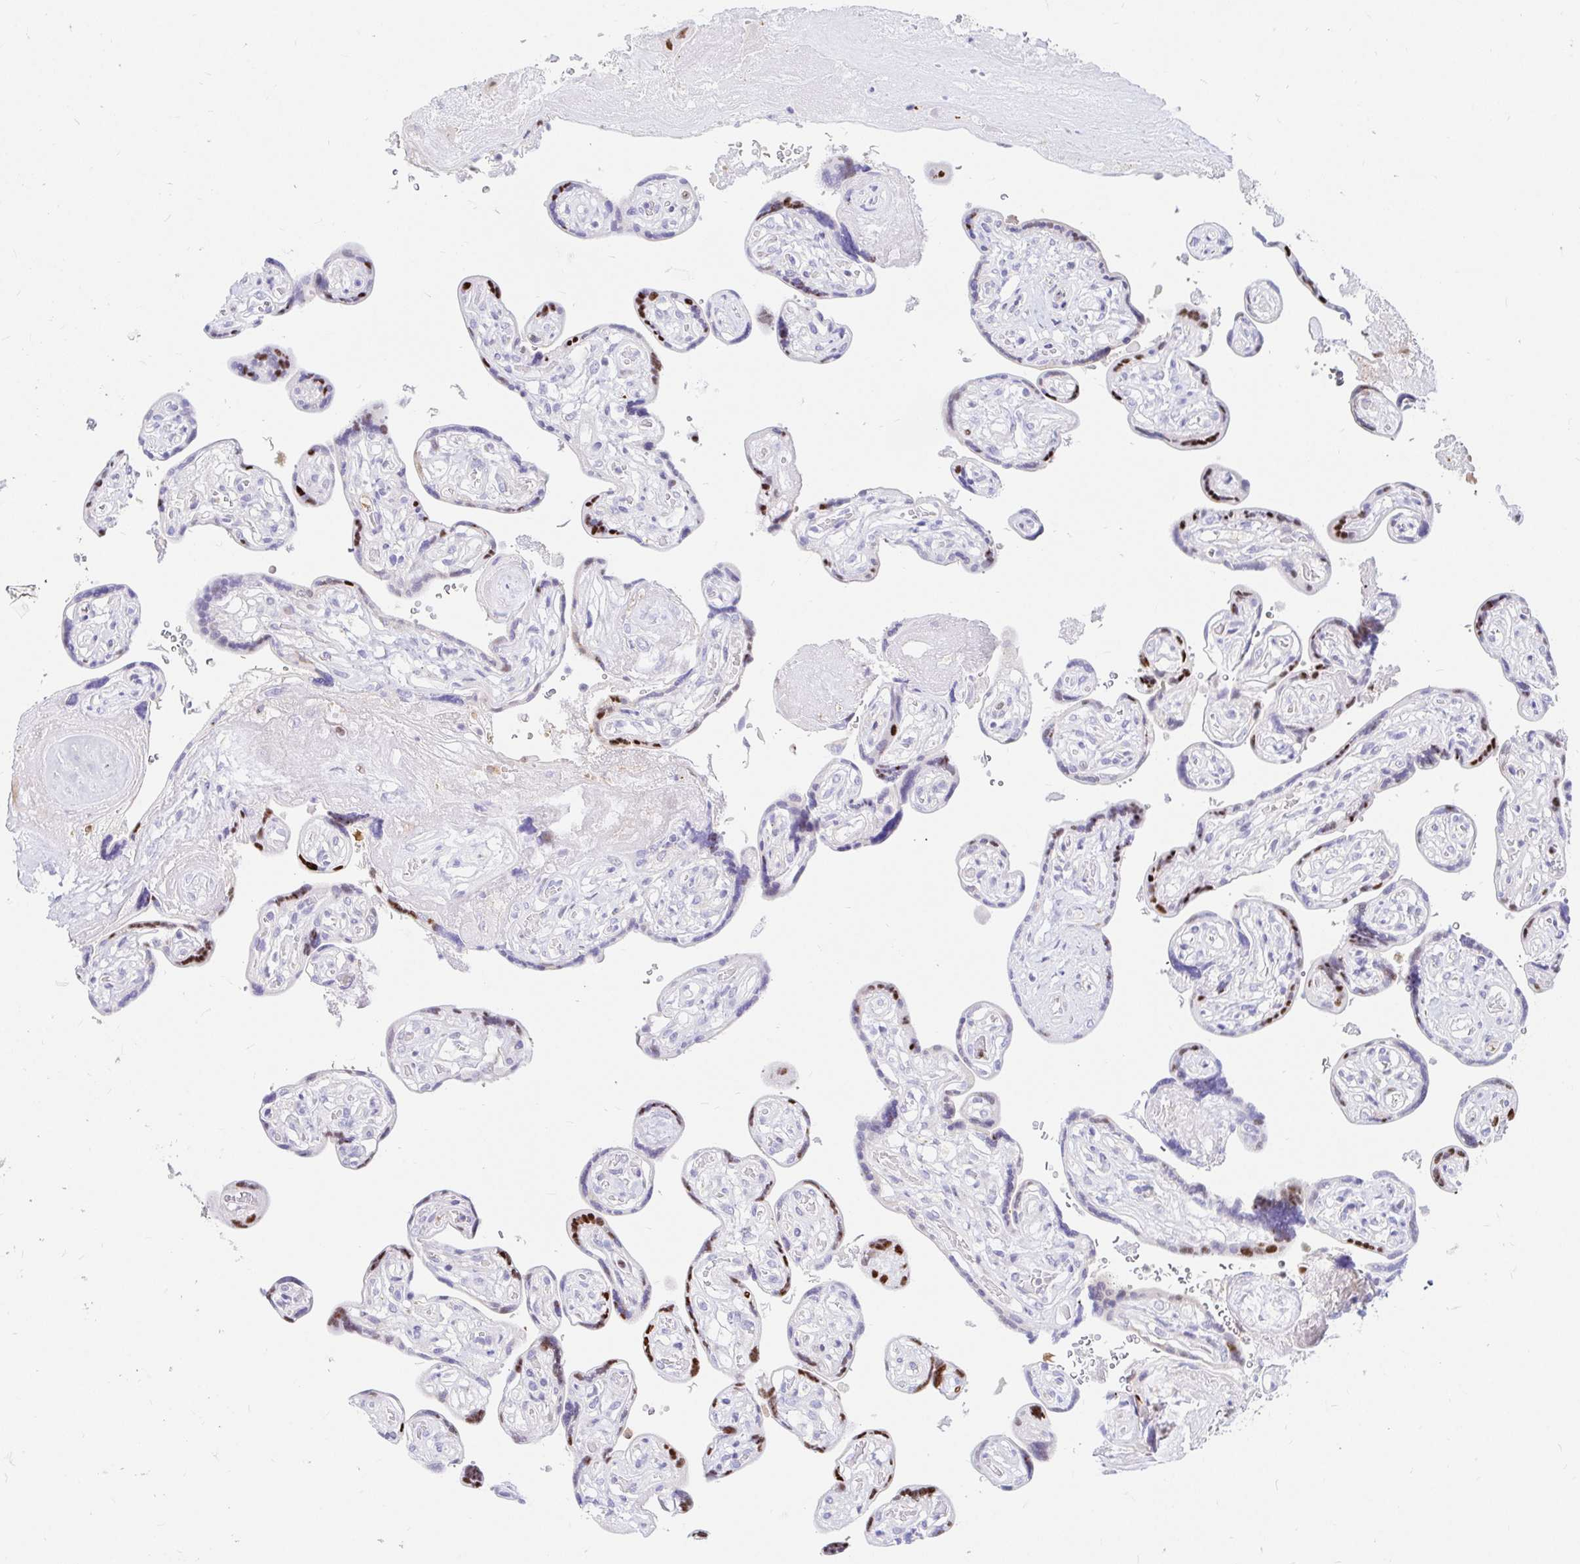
{"staining": {"intensity": "moderate", "quantity": "25%-75%", "location": "nuclear"}, "tissue": "placenta", "cell_type": "Trophoblastic cells", "image_type": "normal", "snomed": [{"axis": "morphology", "description": "Normal tissue, NOS"}, {"axis": "topography", "description": "Placenta"}], "caption": "The photomicrograph shows immunohistochemical staining of unremarkable placenta. There is moderate nuclear positivity is appreciated in about 25%-75% of trophoblastic cells. (brown staining indicates protein expression, while blue staining denotes nuclei).", "gene": "HINFP", "patient": {"sex": "female", "age": 32}}